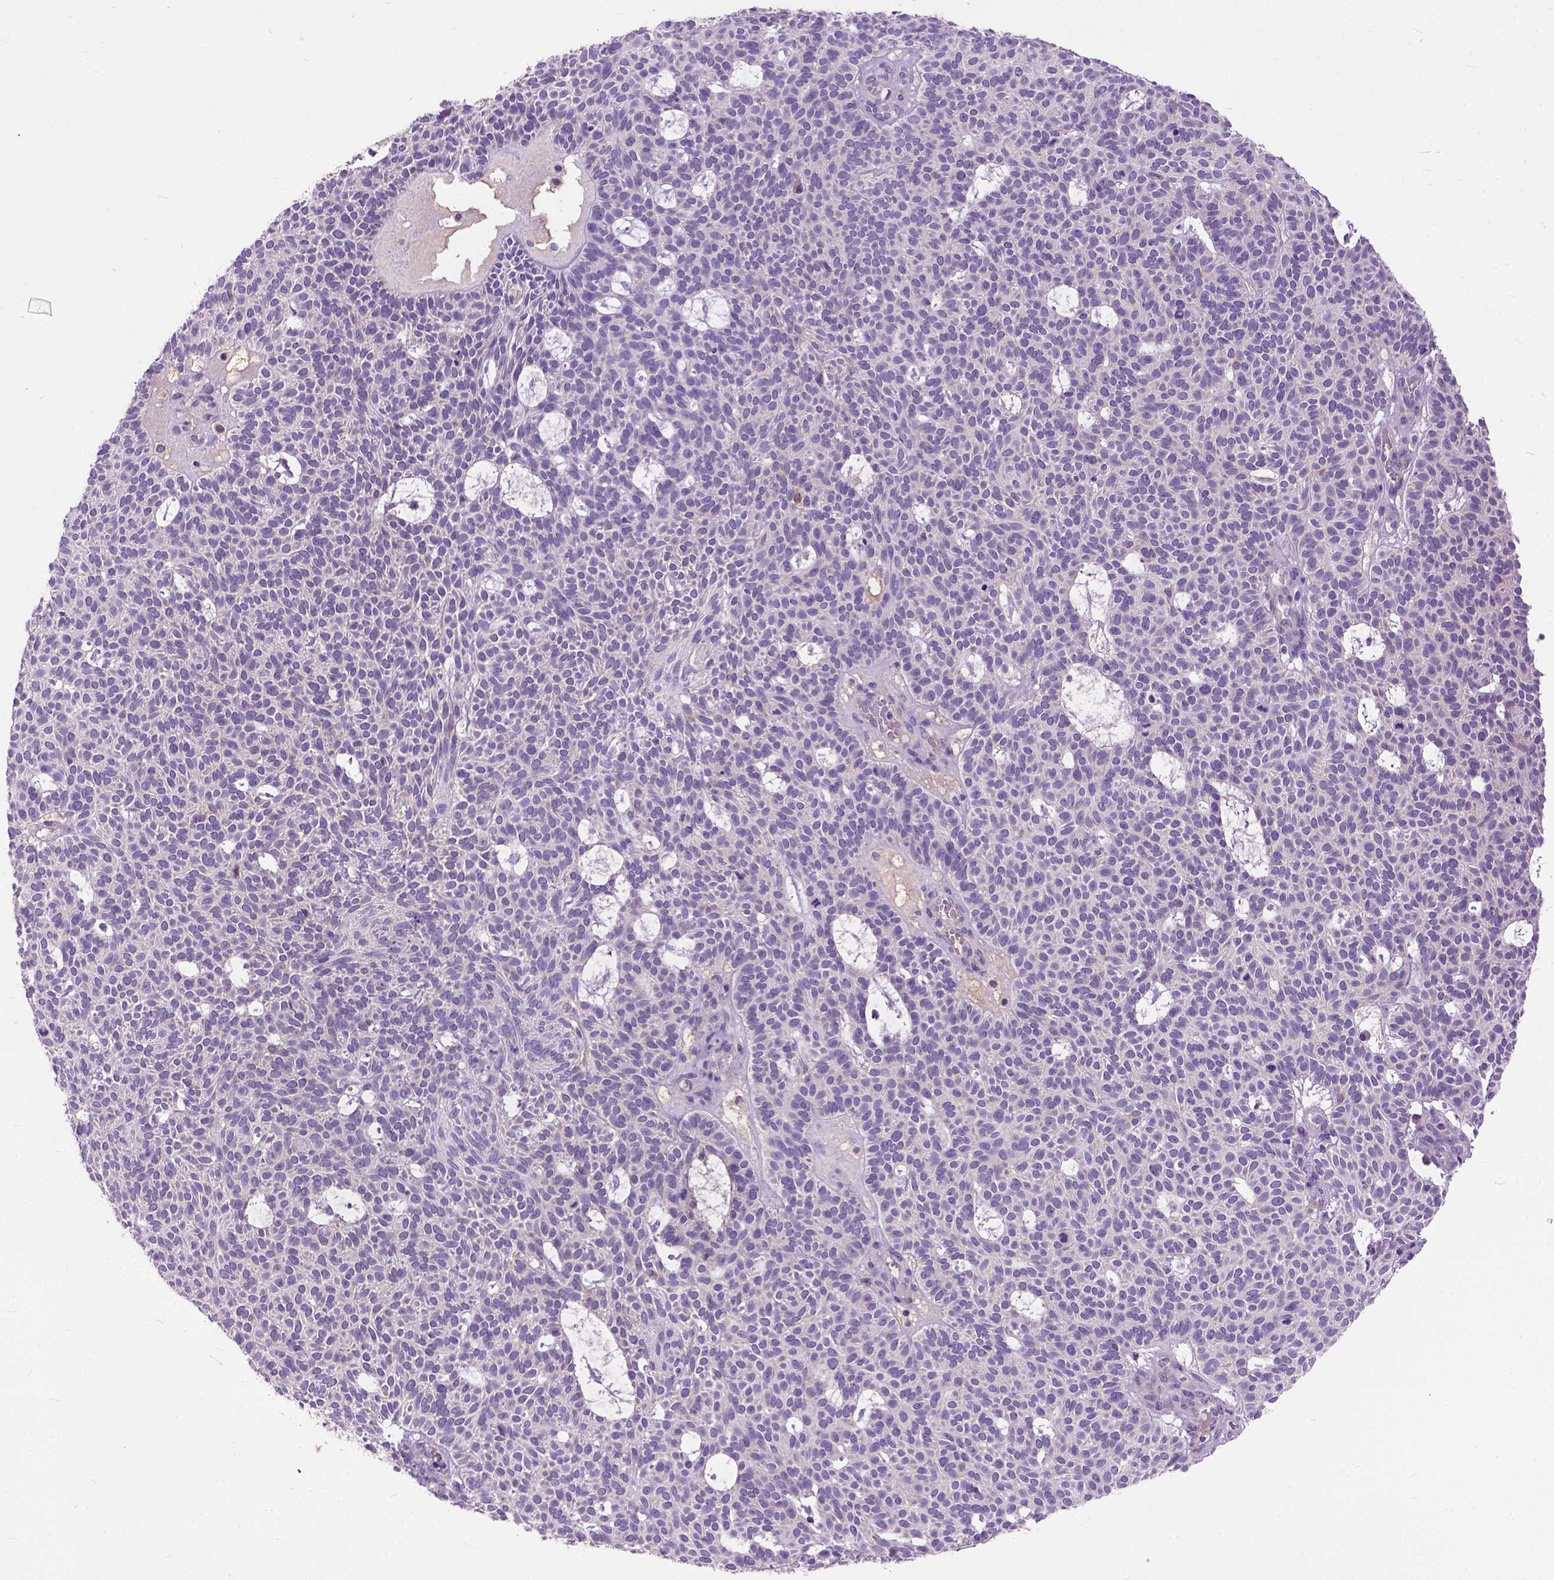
{"staining": {"intensity": "moderate", "quantity": "<25%", "location": "cytoplasmic/membranous"}, "tissue": "skin cancer", "cell_type": "Tumor cells", "image_type": "cancer", "snomed": [{"axis": "morphology", "description": "Squamous cell carcinoma, NOS"}, {"axis": "topography", "description": "Skin"}], "caption": "Immunohistochemical staining of skin cancer demonstrates low levels of moderate cytoplasmic/membranous protein positivity in about <25% of tumor cells.", "gene": "MAPT", "patient": {"sex": "female", "age": 90}}